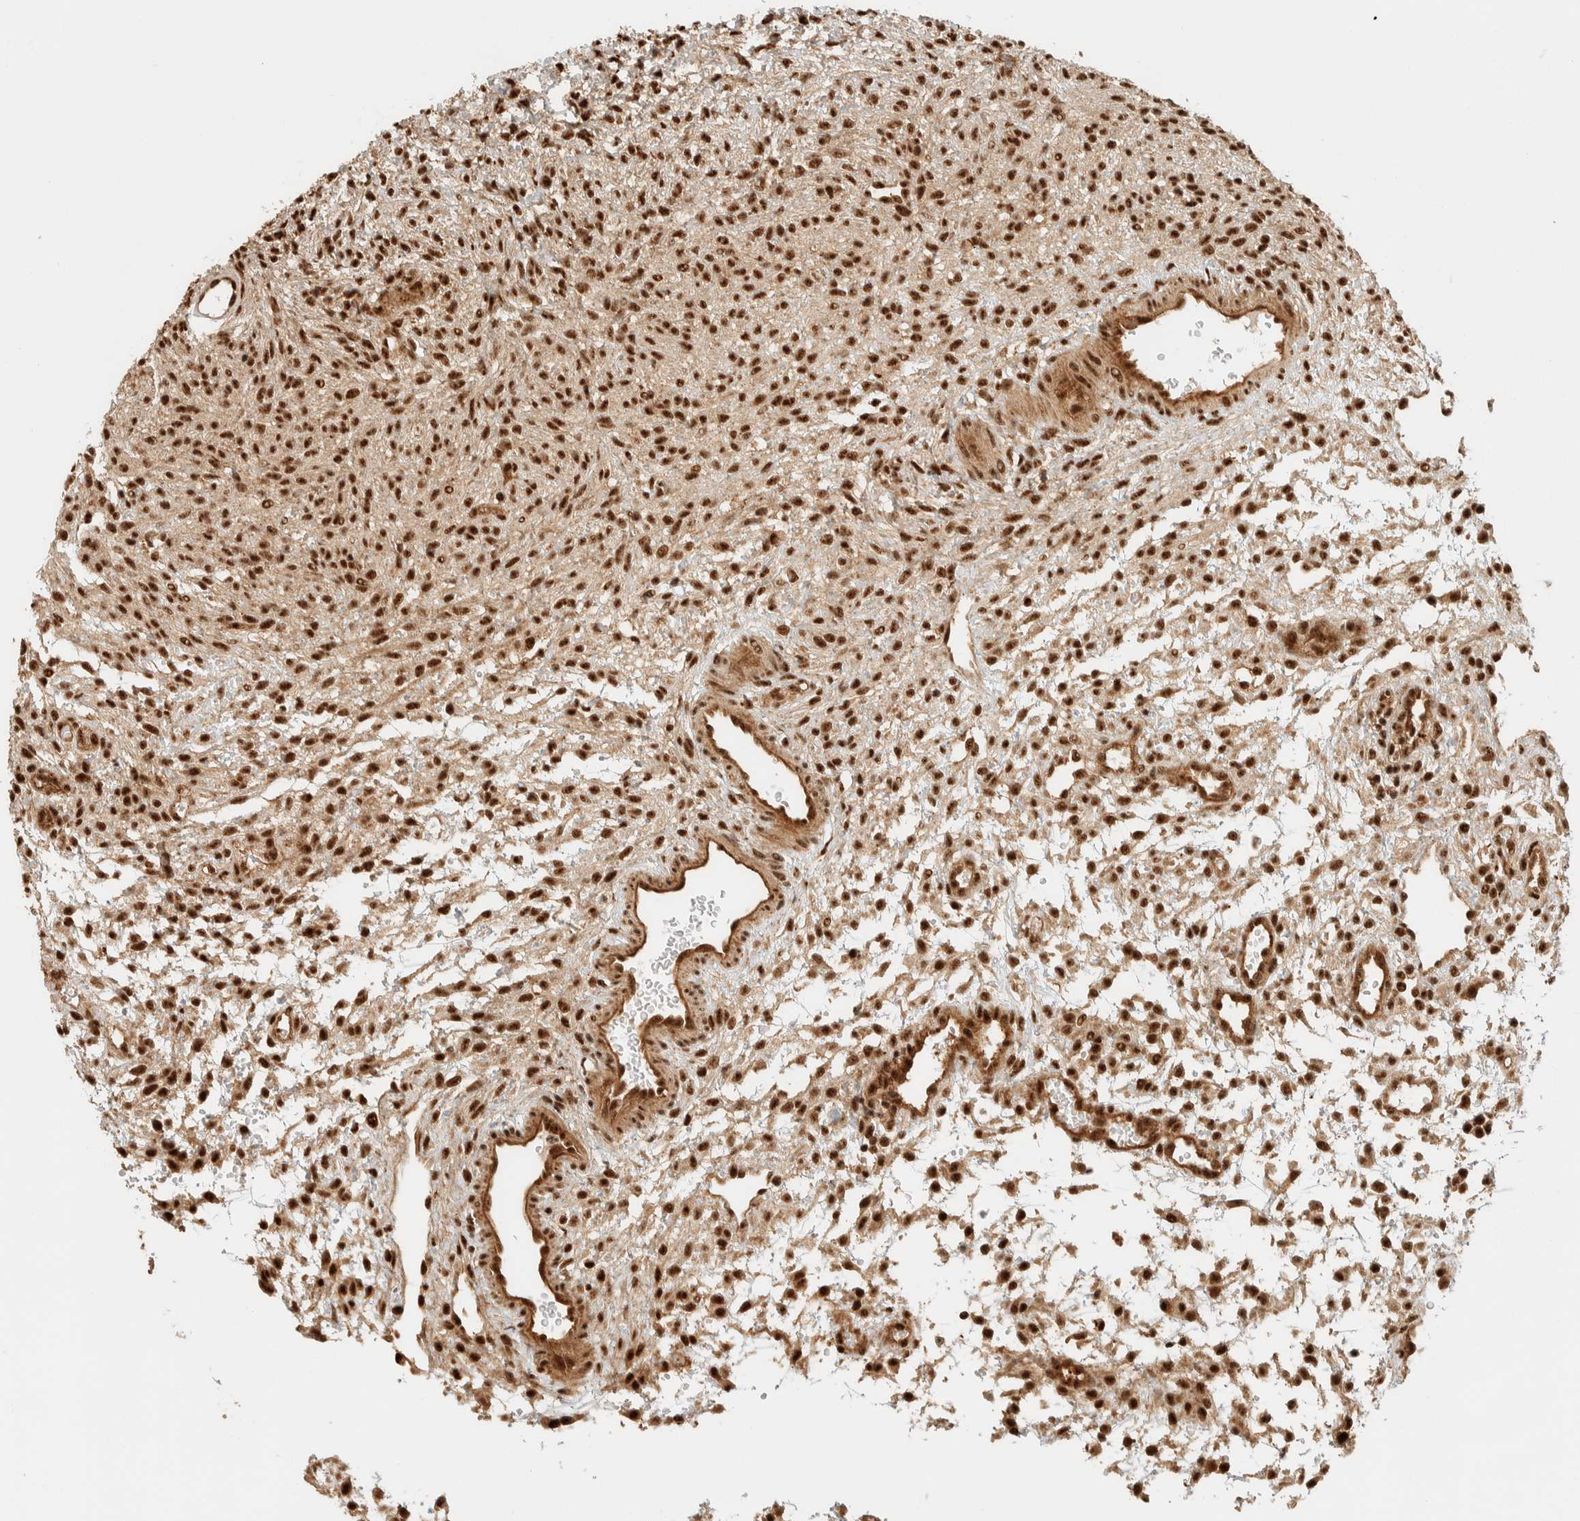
{"staining": {"intensity": "strong", "quantity": "25%-75%", "location": "nuclear"}, "tissue": "ovary", "cell_type": "Ovarian stroma cells", "image_type": "normal", "snomed": [{"axis": "morphology", "description": "Normal tissue, NOS"}, {"axis": "morphology", "description": "Cyst, NOS"}, {"axis": "topography", "description": "Ovary"}], "caption": "Protein positivity by immunohistochemistry (IHC) demonstrates strong nuclear positivity in approximately 25%-75% of ovarian stroma cells in benign ovary. Using DAB (brown) and hematoxylin (blue) stains, captured at high magnification using brightfield microscopy.", "gene": "SIK1", "patient": {"sex": "female", "age": 18}}